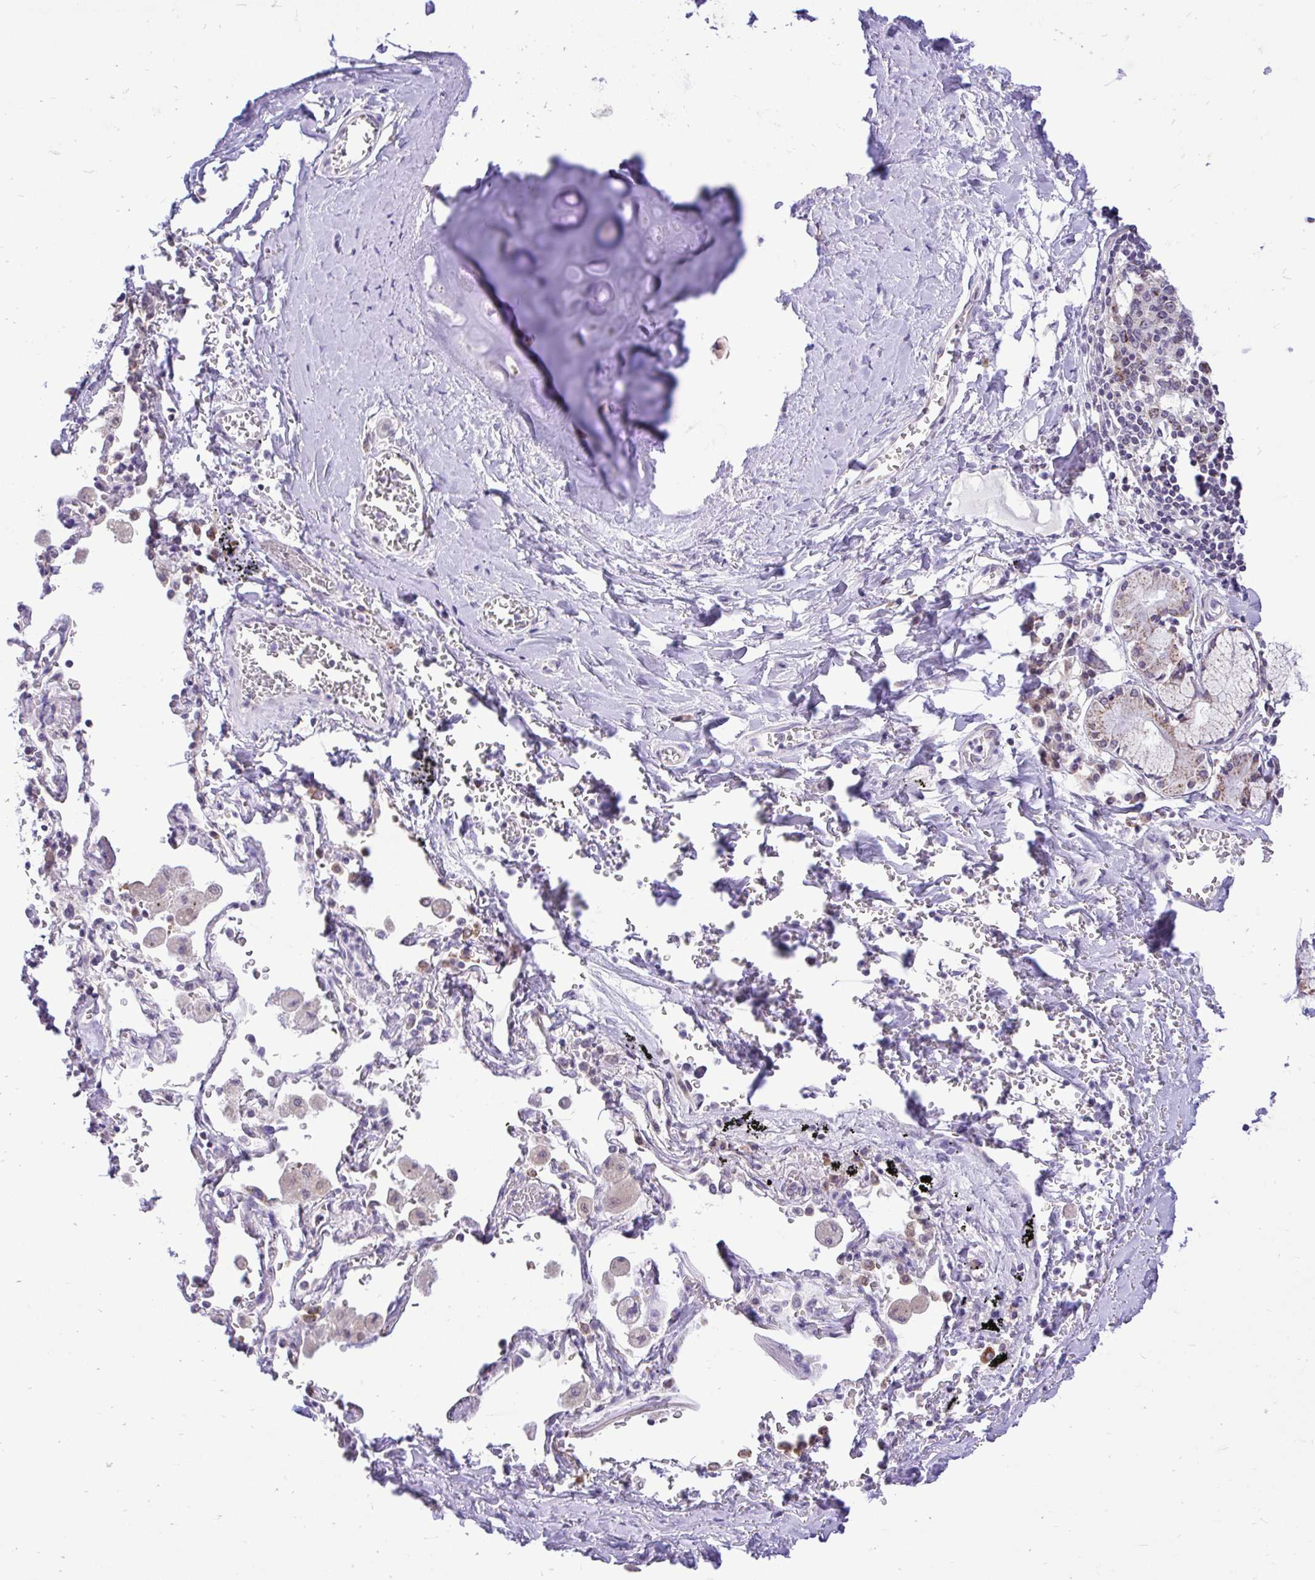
{"staining": {"intensity": "negative", "quantity": "none", "location": "none"}, "tissue": "adipose tissue", "cell_type": "Adipocytes", "image_type": "normal", "snomed": [{"axis": "morphology", "description": "Normal tissue, NOS"}, {"axis": "morphology", "description": "Degeneration, NOS"}, {"axis": "topography", "description": "Cartilage tissue"}, {"axis": "topography", "description": "Lung"}], "caption": "A photomicrograph of adipose tissue stained for a protein shows no brown staining in adipocytes. (Immunohistochemistry, brightfield microscopy, high magnification).", "gene": "PYCR2", "patient": {"sex": "female", "age": 61}}